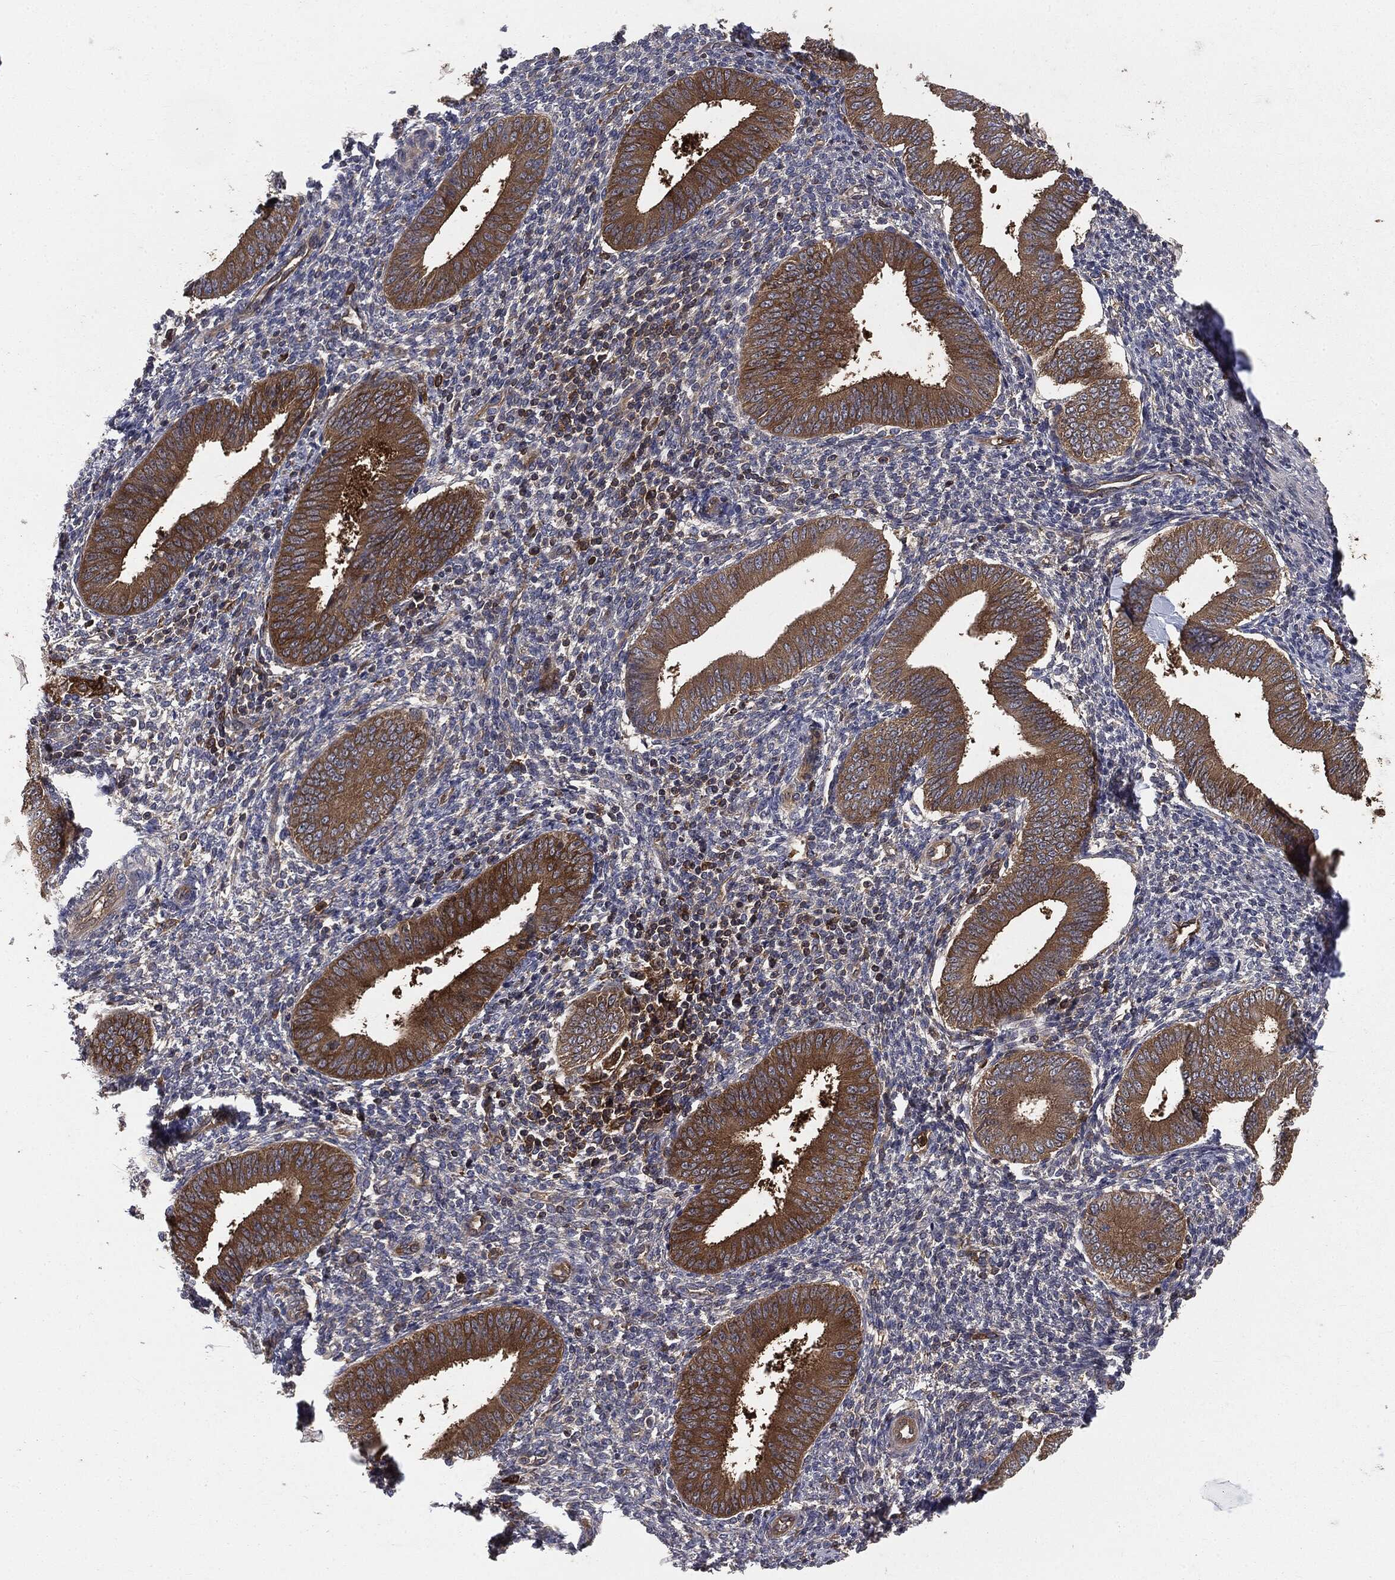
{"staining": {"intensity": "negative", "quantity": "none", "location": "none"}, "tissue": "endometrium", "cell_type": "Cells in endometrial stroma", "image_type": "normal", "snomed": [{"axis": "morphology", "description": "Normal tissue, NOS"}, {"axis": "topography", "description": "Endometrium"}], "caption": "Unremarkable endometrium was stained to show a protein in brown. There is no significant positivity in cells in endometrial stroma.", "gene": "GNB5", "patient": {"sex": "female", "age": 39}}